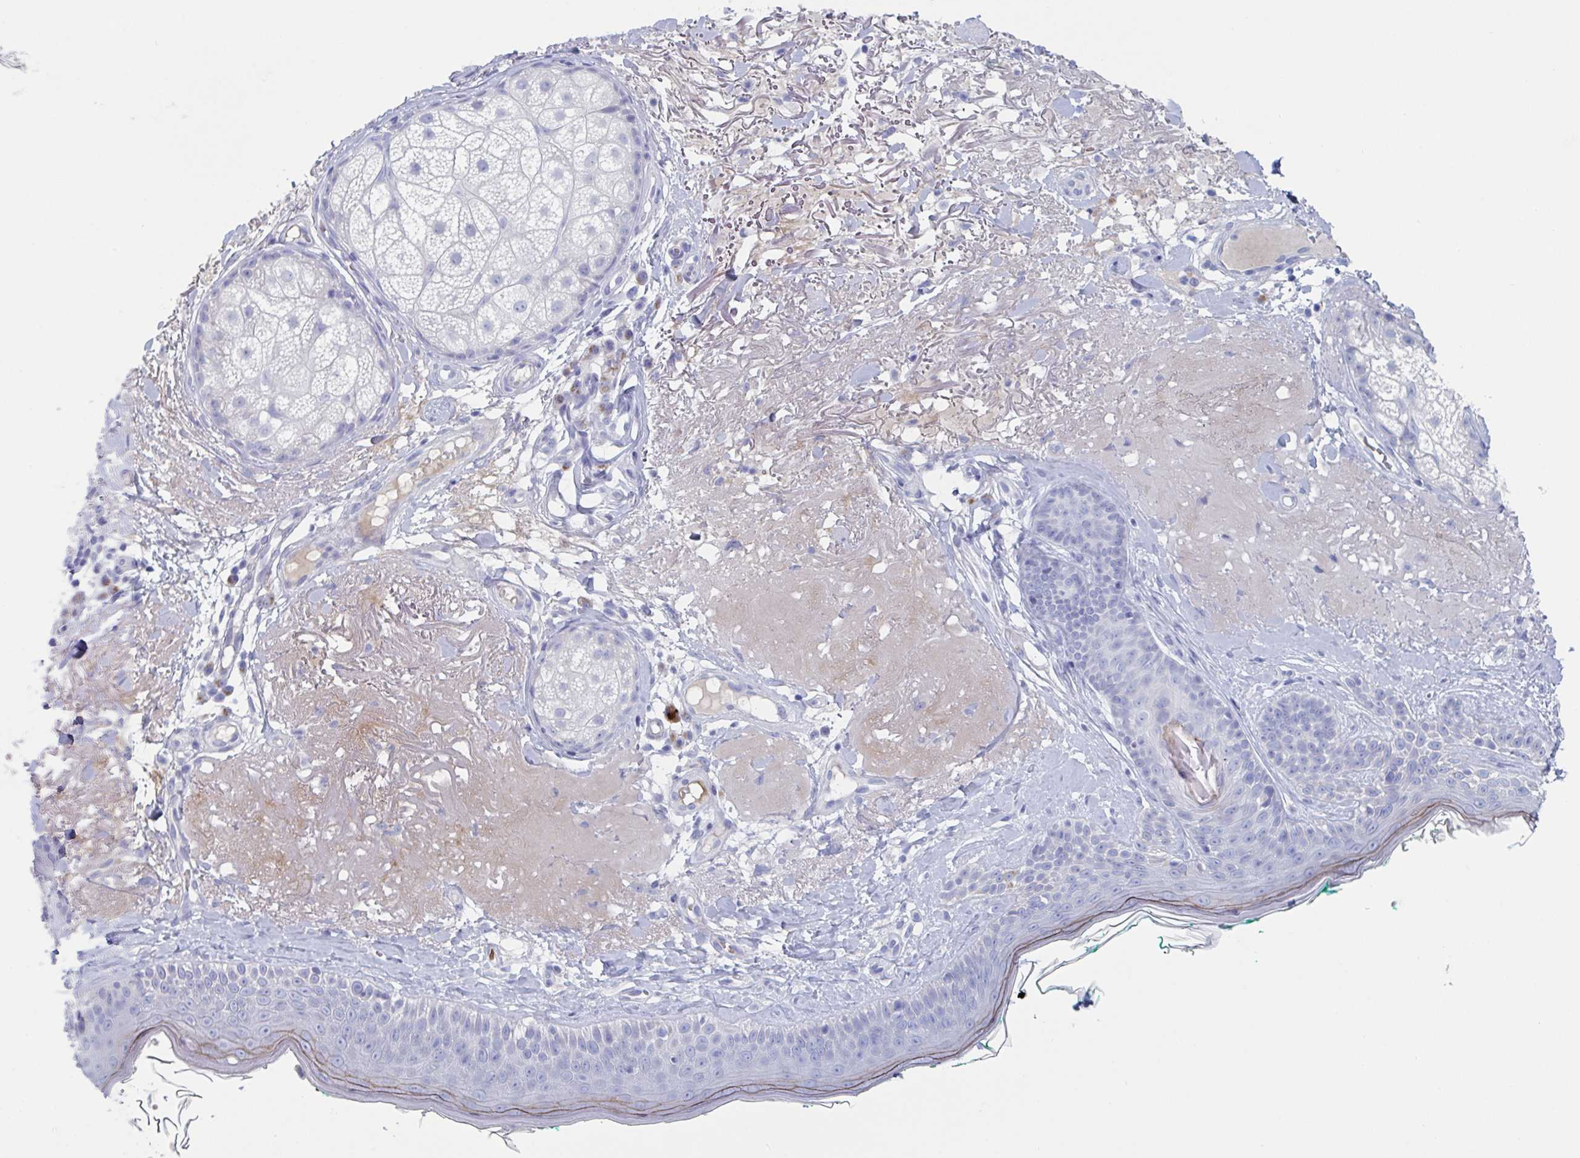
{"staining": {"intensity": "negative", "quantity": "none", "location": "none"}, "tissue": "skin", "cell_type": "Fibroblasts", "image_type": "normal", "snomed": [{"axis": "morphology", "description": "Normal tissue, NOS"}, {"axis": "topography", "description": "Skin"}], "caption": "There is no significant positivity in fibroblasts of skin. Brightfield microscopy of immunohistochemistry stained with DAB (3,3'-diaminobenzidine) (brown) and hematoxylin (blue), captured at high magnification.", "gene": "NT5C3B", "patient": {"sex": "male", "age": 73}}